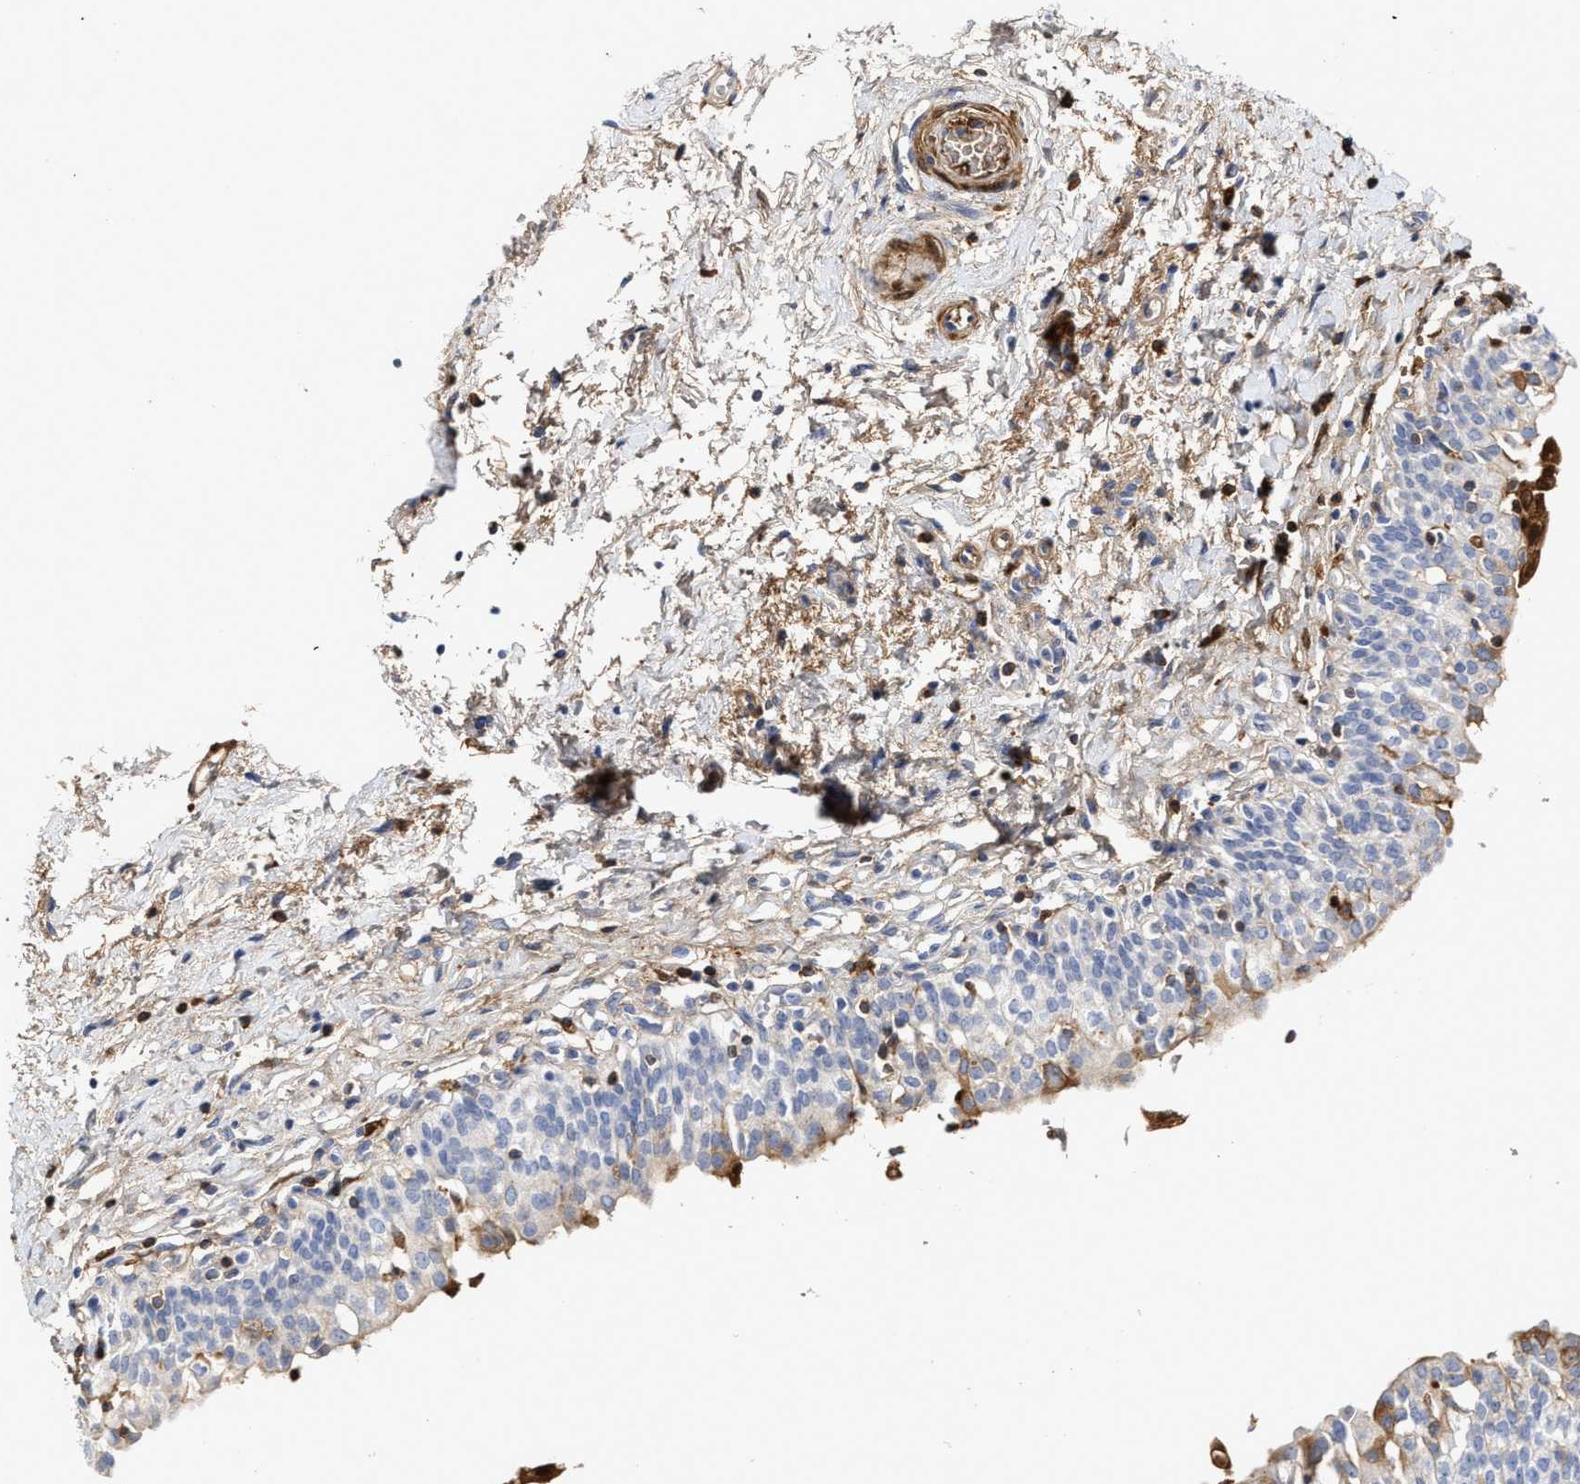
{"staining": {"intensity": "weak", "quantity": "<25%", "location": "cytoplasmic/membranous"}, "tissue": "urinary bladder", "cell_type": "Urothelial cells", "image_type": "normal", "snomed": [{"axis": "morphology", "description": "Normal tissue, NOS"}, {"axis": "topography", "description": "Urinary bladder"}], "caption": "This is an IHC histopathology image of normal human urinary bladder. There is no positivity in urothelial cells.", "gene": "C2", "patient": {"sex": "male", "age": 55}}